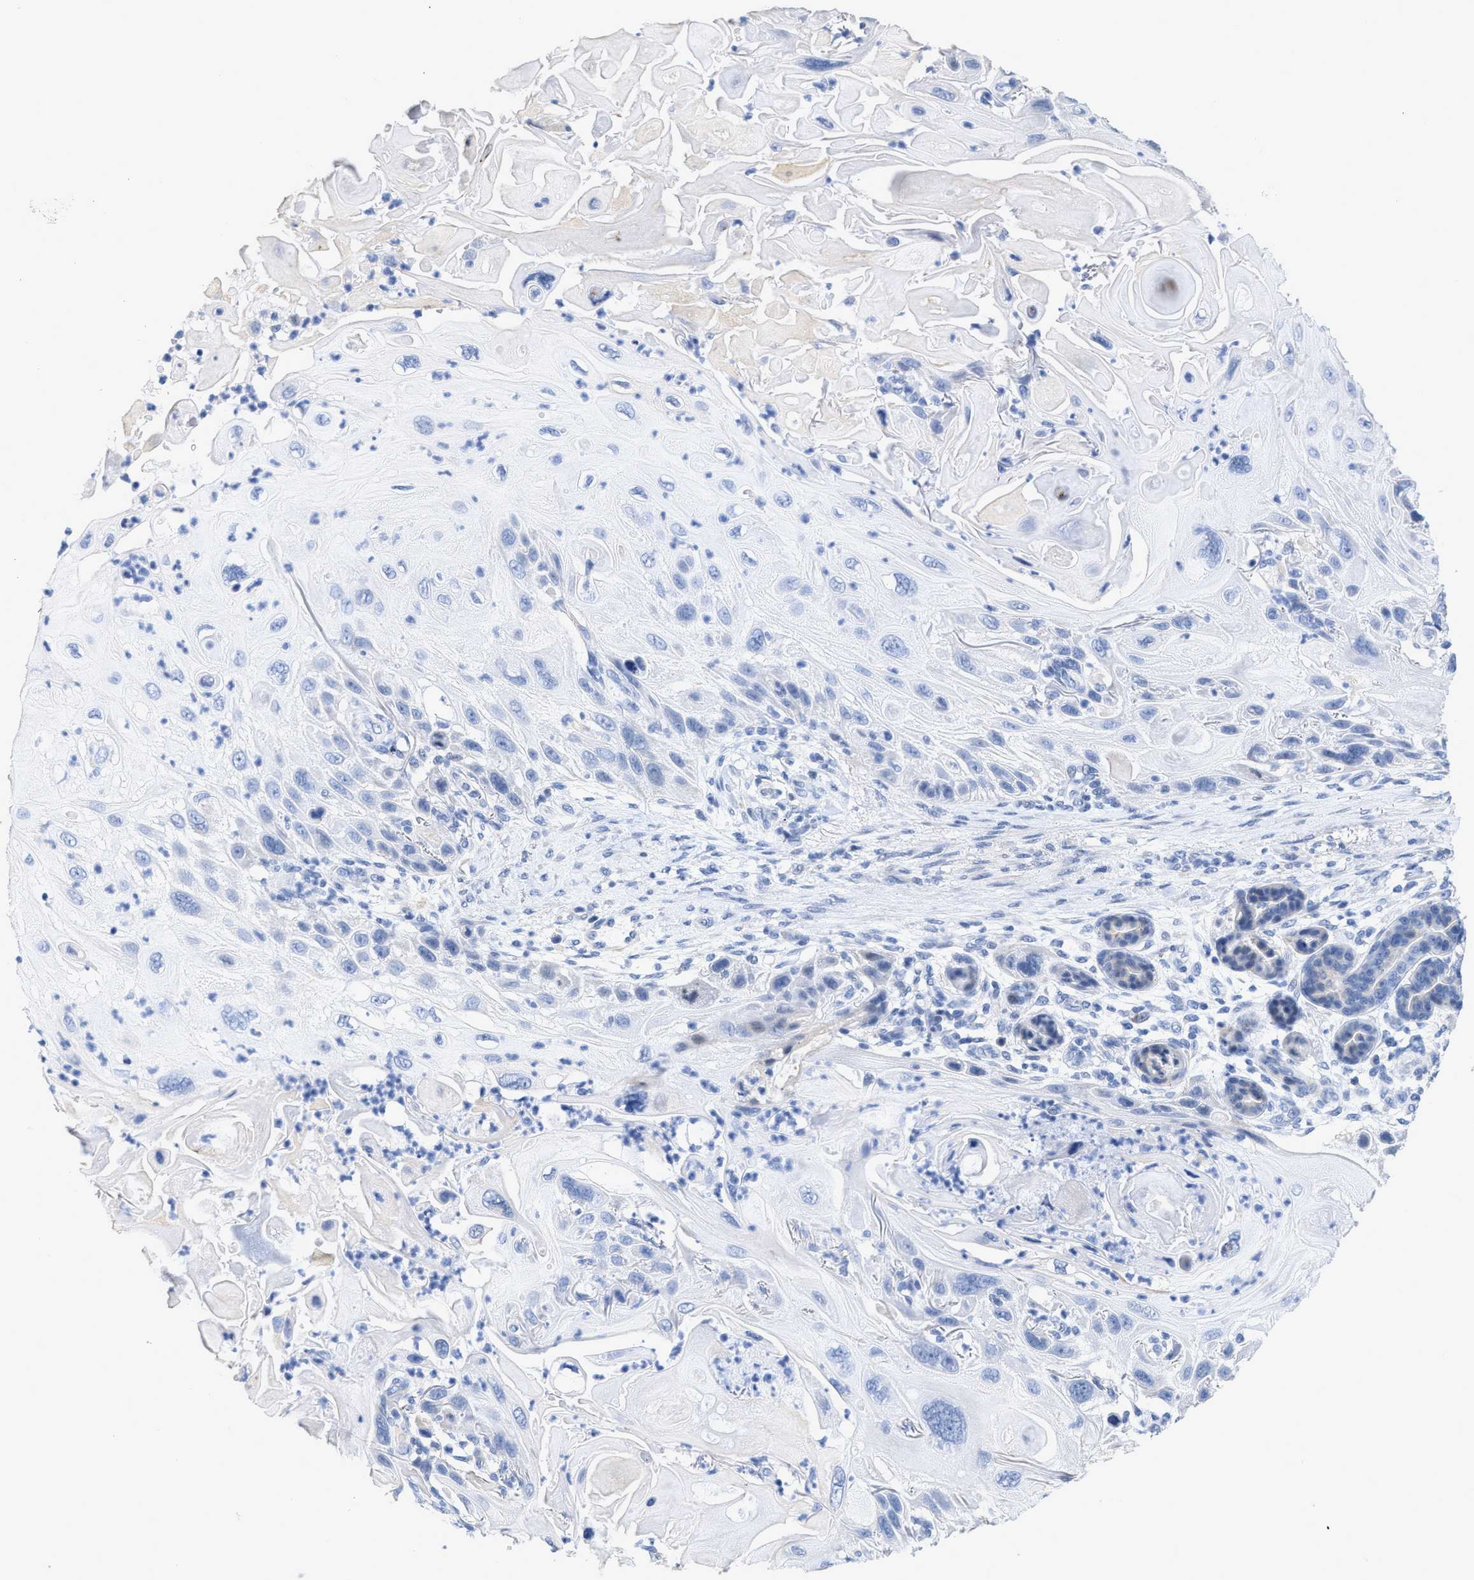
{"staining": {"intensity": "negative", "quantity": "none", "location": "none"}, "tissue": "skin cancer", "cell_type": "Tumor cells", "image_type": "cancer", "snomed": [{"axis": "morphology", "description": "Squamous cell carcinoma, NOS"}, {"axis": "topography", "description": "Skin"}], "caption": "Tumor cells are negative for brown protein staining in skin cancer. (DAB (3,3'-diaminobenzidine) IHC with hematoxylin counter stain).", "gene": "CRYM", "patient": {"sex": "female", "age": 77}}